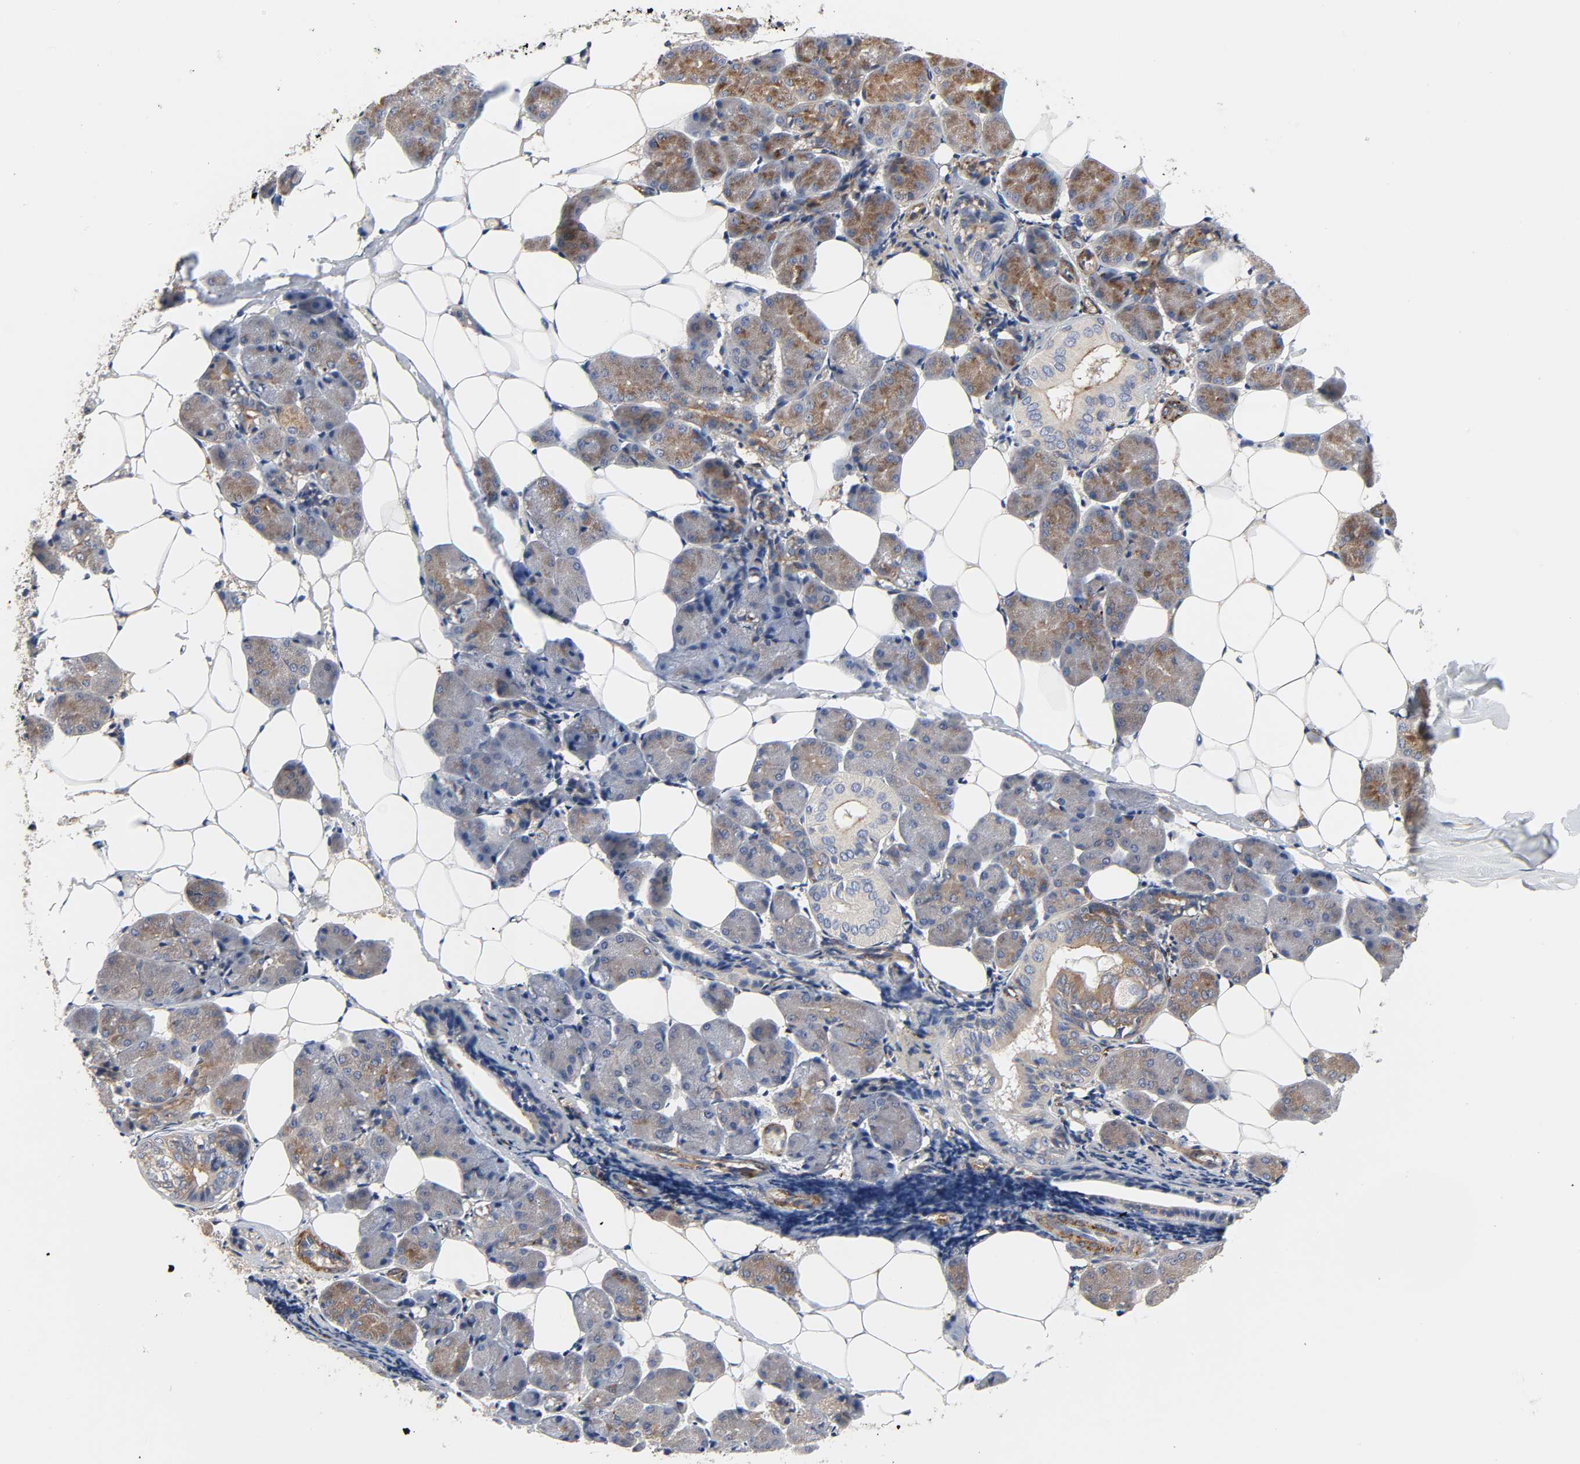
{"staining": {"intensity": "strong", "quantity": ">75%", "location": "cytoplasmic/membranous"}, "tissue": "salivary gland", "cell_type": "Glandular cells", "image_type": "normal", "snomed": [{"axis": "morphology", "description": "Normal tissue, NOS"}, {"axis": "morphology", "description": "Adenoma, NOS"}, {"axis": "topography", "description": "Salivary gland"}], "caption": "Immunohistochemistry histopathology image of unremarkable salivary gland: salivary gland stained using IHC exhibits high levels of strong protein expression localized specifically in the cytoplasmic/membranous of glandular cells, appearing as a cytoplasmic/membranous brown color.", "gene": "ARHGAP1", "patient": {"sex": "female", "age": 32}}